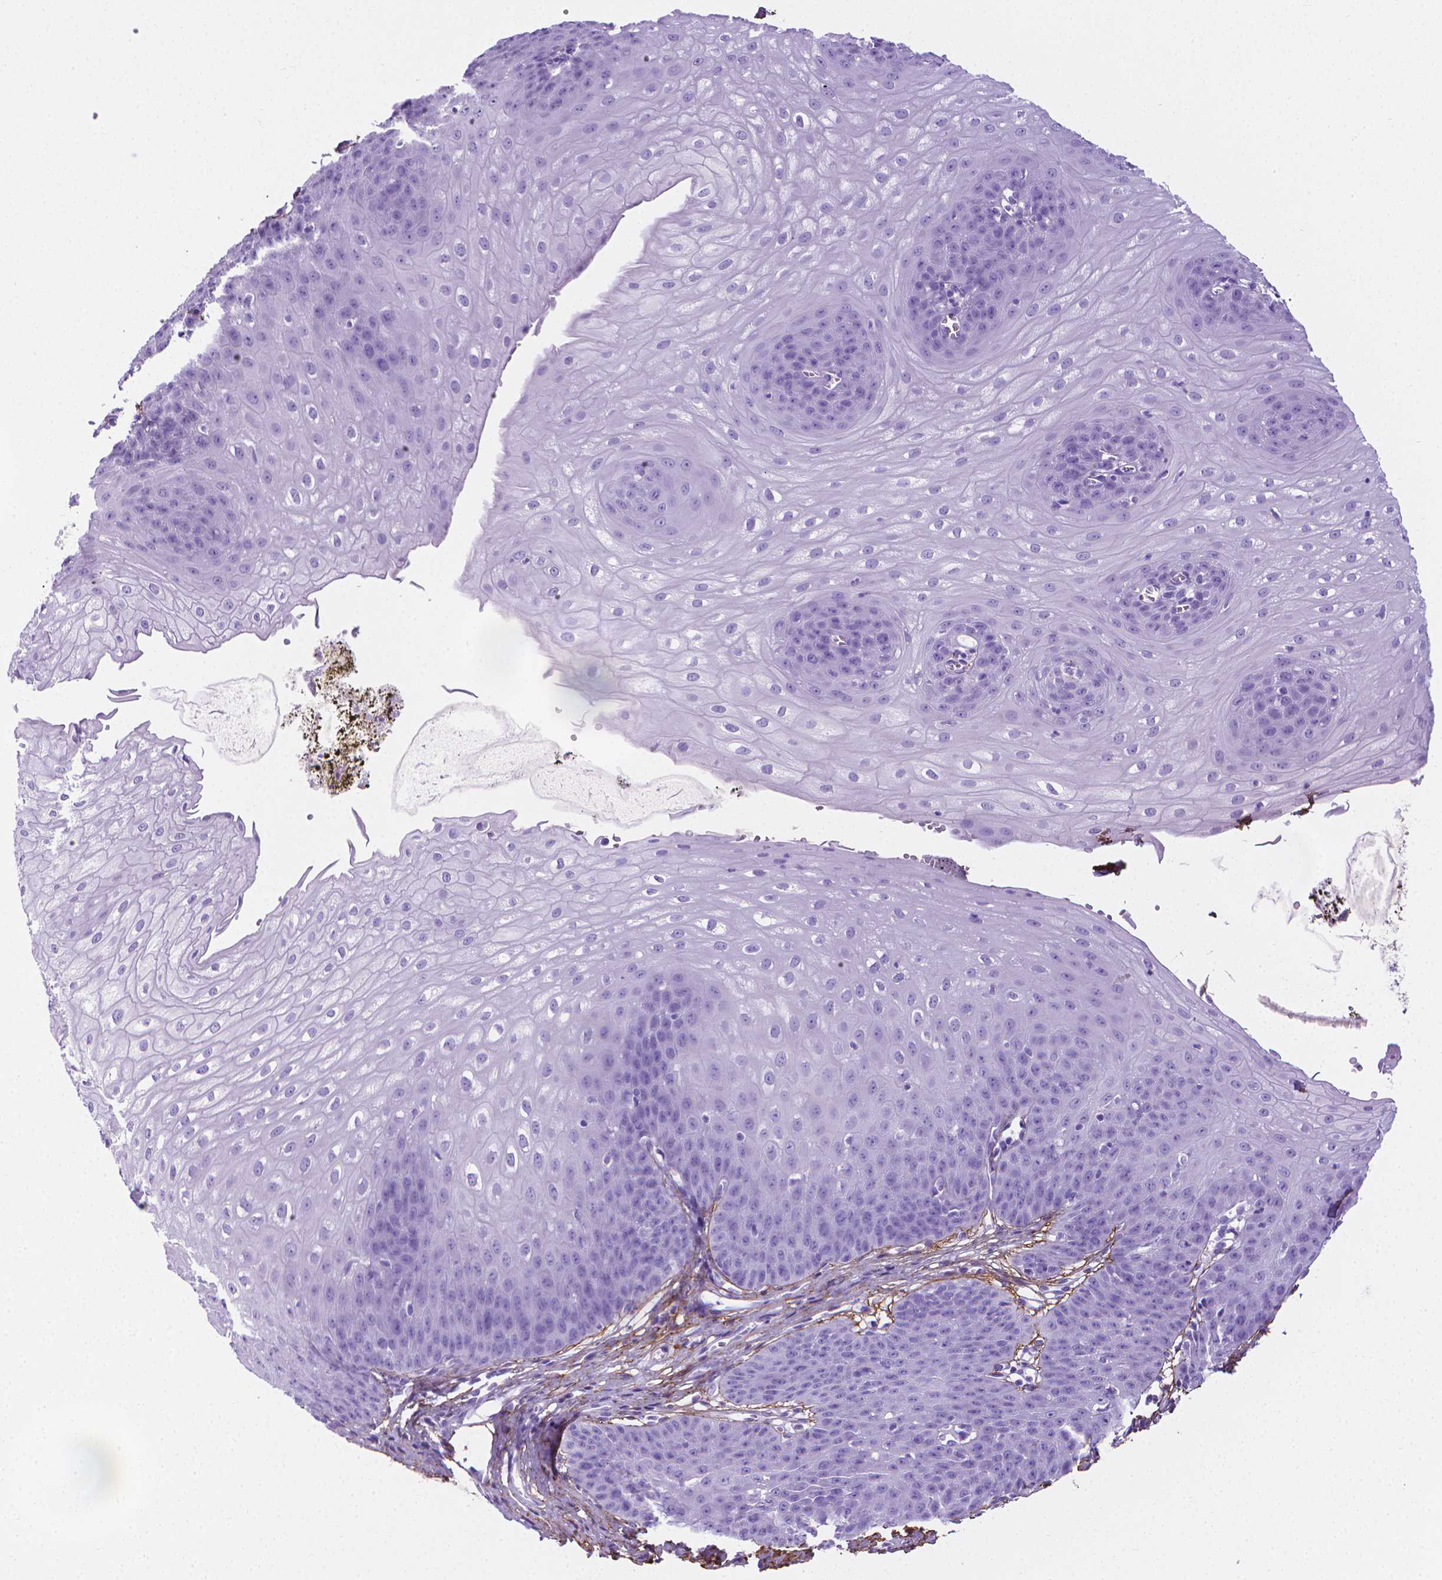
{"staining": {"intensity": "negative", "quantity": "none", "location": "none"}, "tissue": "esophagus", "cell_type": "Squamous epithelial cells", "image_type": "normal", "snomed": [{"axis": "morphology", "description": "Normal tissue, NOS"}, {"axis": "topography", "description": "Esophagus"}], "caption": "Immunohistochemical staining of normal esophagus displays no significant positivity in squamous epithelial cells.", "gene": "MFAP2", "patient": {"sex": "male", "age": 71}}